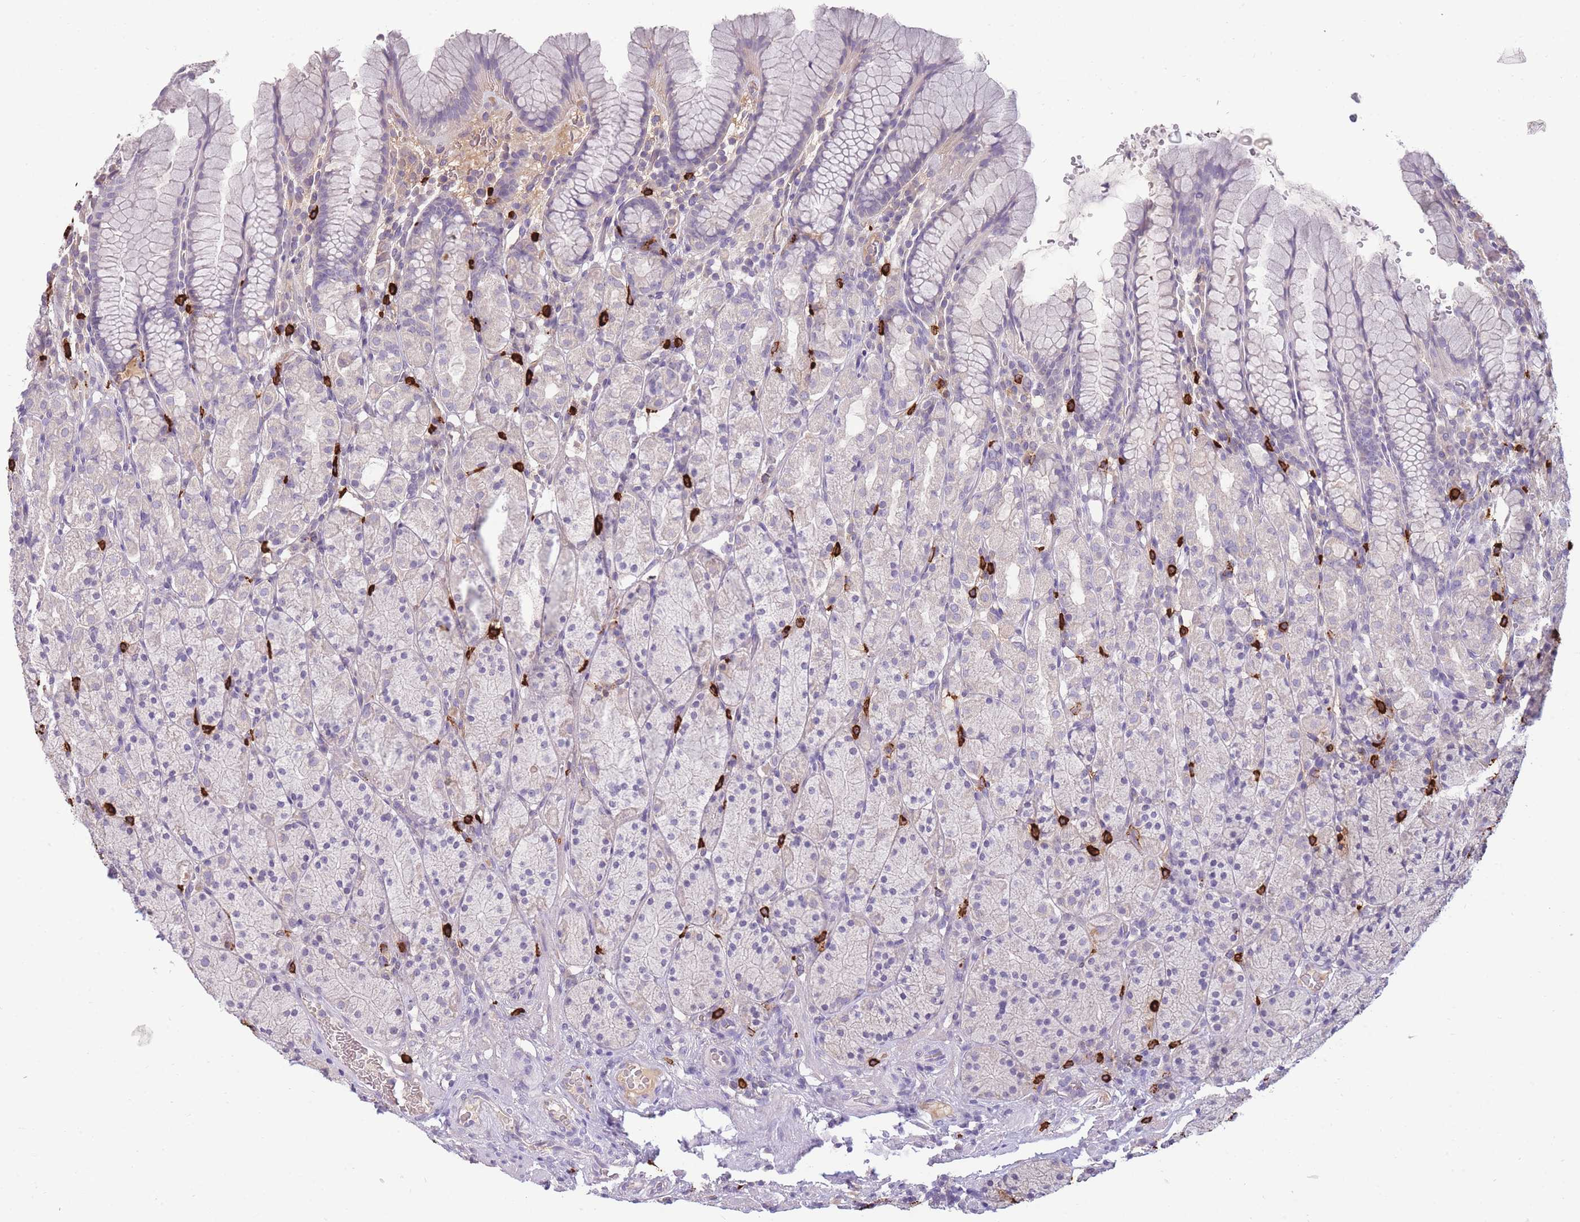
{"staining": {"intensity": "negative", "quantity": "none", "location": "none"}, "tissue": "stomach", "cell_type": "Glandular cells", "image_type": "normal", "snomed": [{"axis": "morphology", "description": "Normal tissue, NOS"}, {"axis": "topography", "description": "Stomach, upper"}, {"axis": "topography", "description": "Stomach"}], "caption": "IHC photomicrograph of normal stomach: human stomach stained with DAB (3,3'-diaminobenzidine) demonstrates no significant protein expression in glandular cells. (DAB immunohistochemistry, high magnification).", "gene": "TPSD1", "patient": {"sex": "male", "age": 62}}